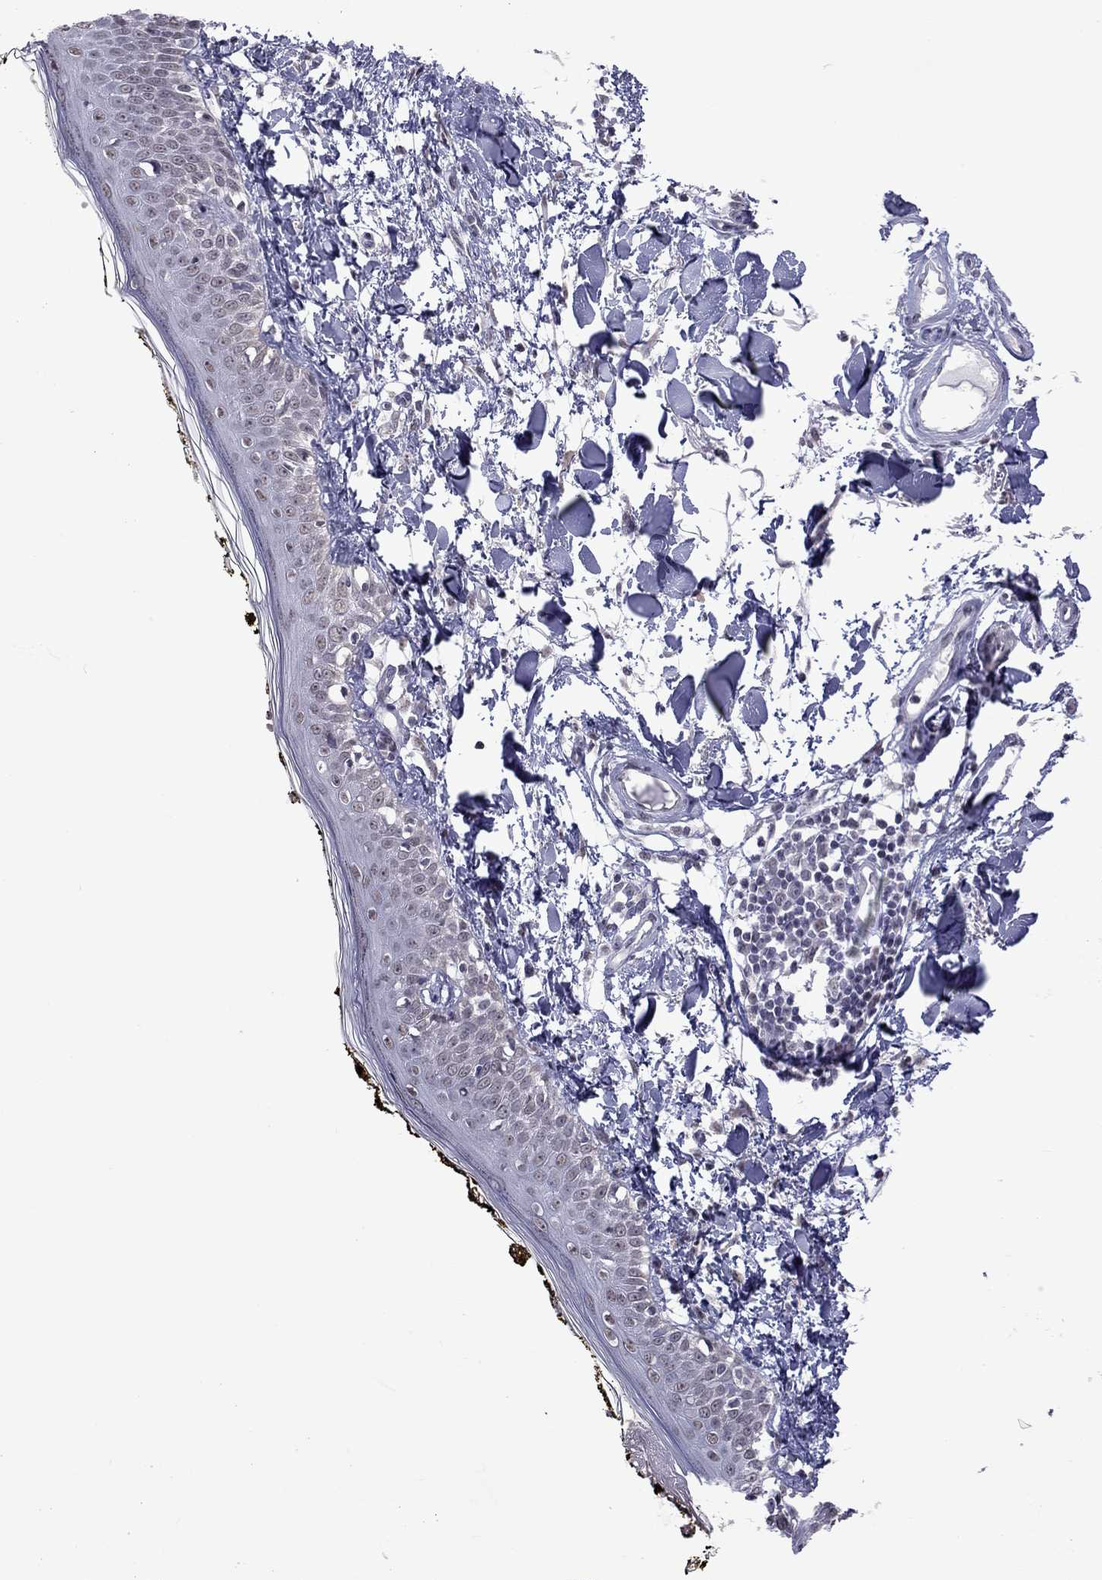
{"staining": {"intensity": "negative", "quantity": "none", "location": "none"}, "tissue": "skin", "cell_type": "Fibroblasts", "image_type": "normal", "snomed": [{"axis": "morphology", "description": "Normal tissue, NOS"}, {"axis": "topography", "description": "Skin"}], "caption": "This is a histopathology image of IHC staining of normal skin, which shows no positivity in fibroblasts.", "gene": "PPP1R3A", "patient": {"sex": "male", "age": 76}}